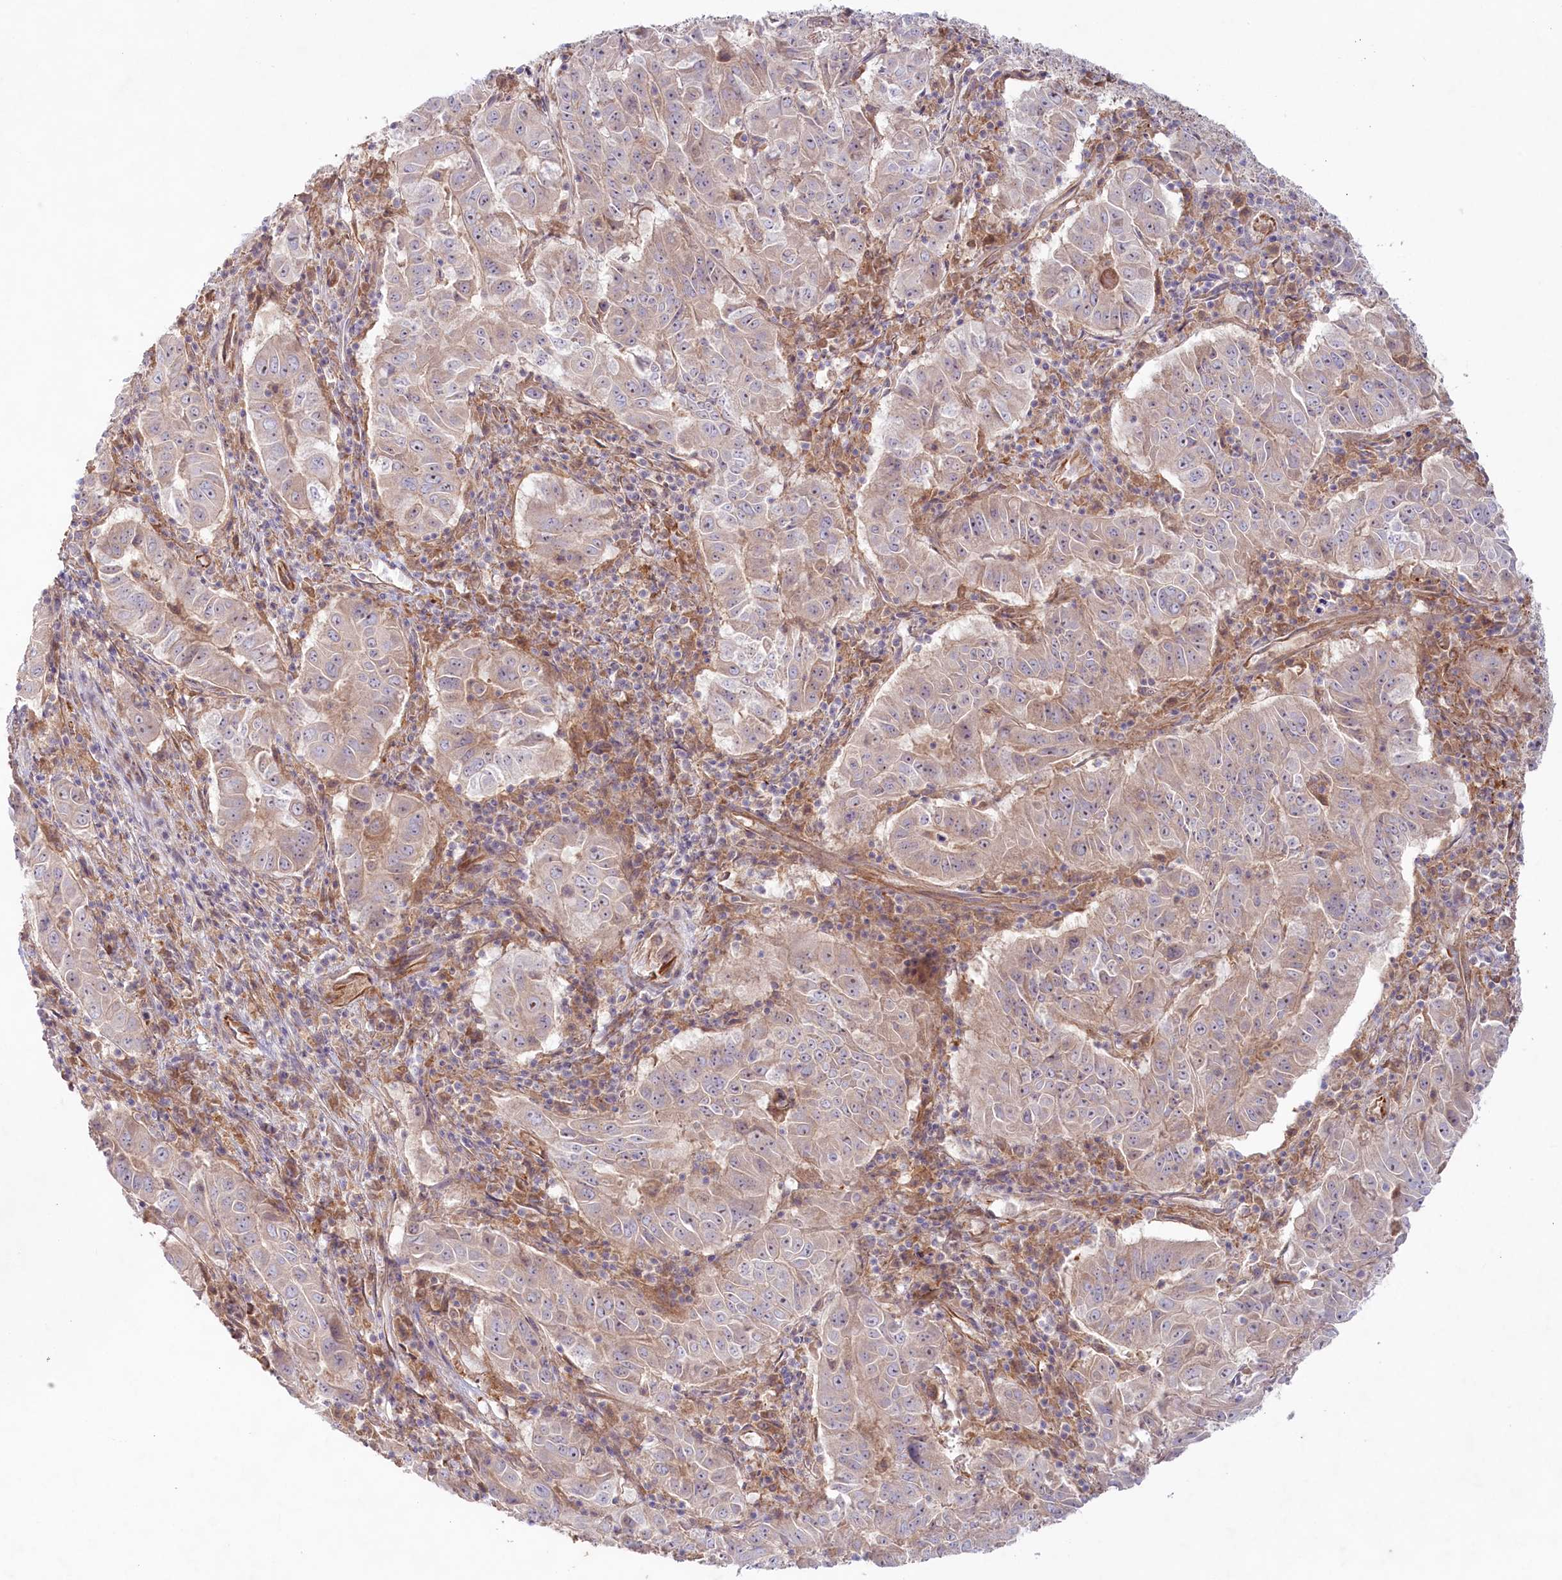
{"staining": {"intensity": "weak", "quantity": ">75%", "location": "cytoplasmic/membranous"}, "tissue": "pancreatic cancer", "cell_type": "Tumor cells", "image_type": "cancer", "snomed": [{"axis": "morphology", "description": "Adenocarcinoma, NOS"}, {"axis": "topography", "description": "Pancreas"}], "caption": "This photomicrograph demonstrates immunohistochemistry staining of adenocarcinoma (pancreatic), with low weak cytoplasmic/membranous staining in about >75% of tumor cells.", "gene": "TNIP1", "patient": {"sex": "male", "age": 63}}